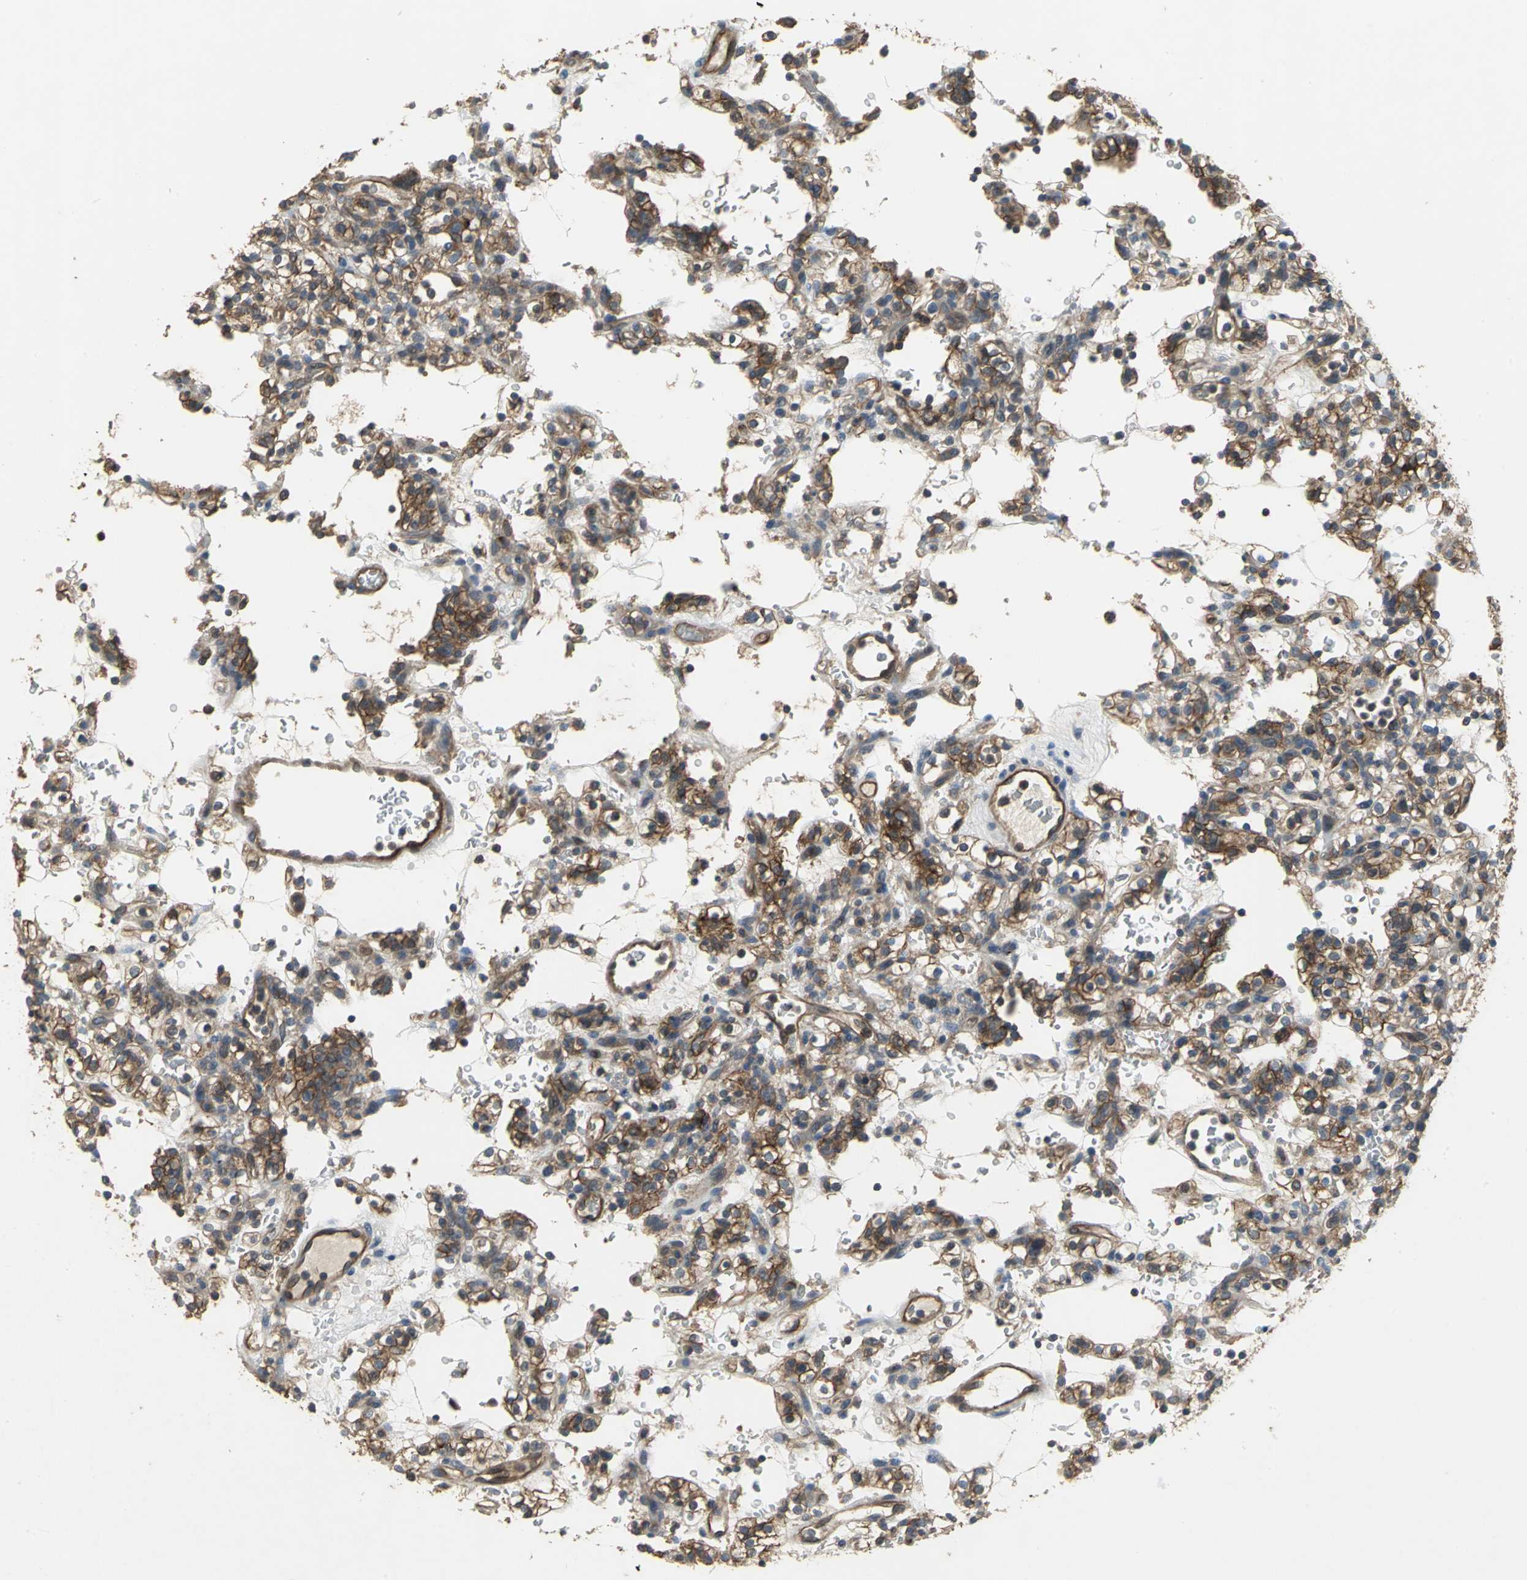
{"staining": {"intensity": "moderate", "quantity": ">75%", "location": "cytoplasmic/membranous"}, "tissue": "renal cancer", "cell_type": "Tumor cells", "image_type": "cancer", "snomed": [{"axis": "morphology", "description": "Normal tissue, NOS"}, {"axis": "morphology", "description": "Adenocarcinoma, NOS"}, {"axis": "topography", "description": "Kidney"}], "caption": "A brown stain shows moderate cytoplasmic/membranous staining of a protein in human adenocarcinoma (renal) tumor cells. The staining was performed using DAB to visualize the protein expression in brown, while the nuclei were stained in blue with hematoxylin (Magnification: 20x).", "gene": "MET", "patient": {"sex": "female", "age": 72}}